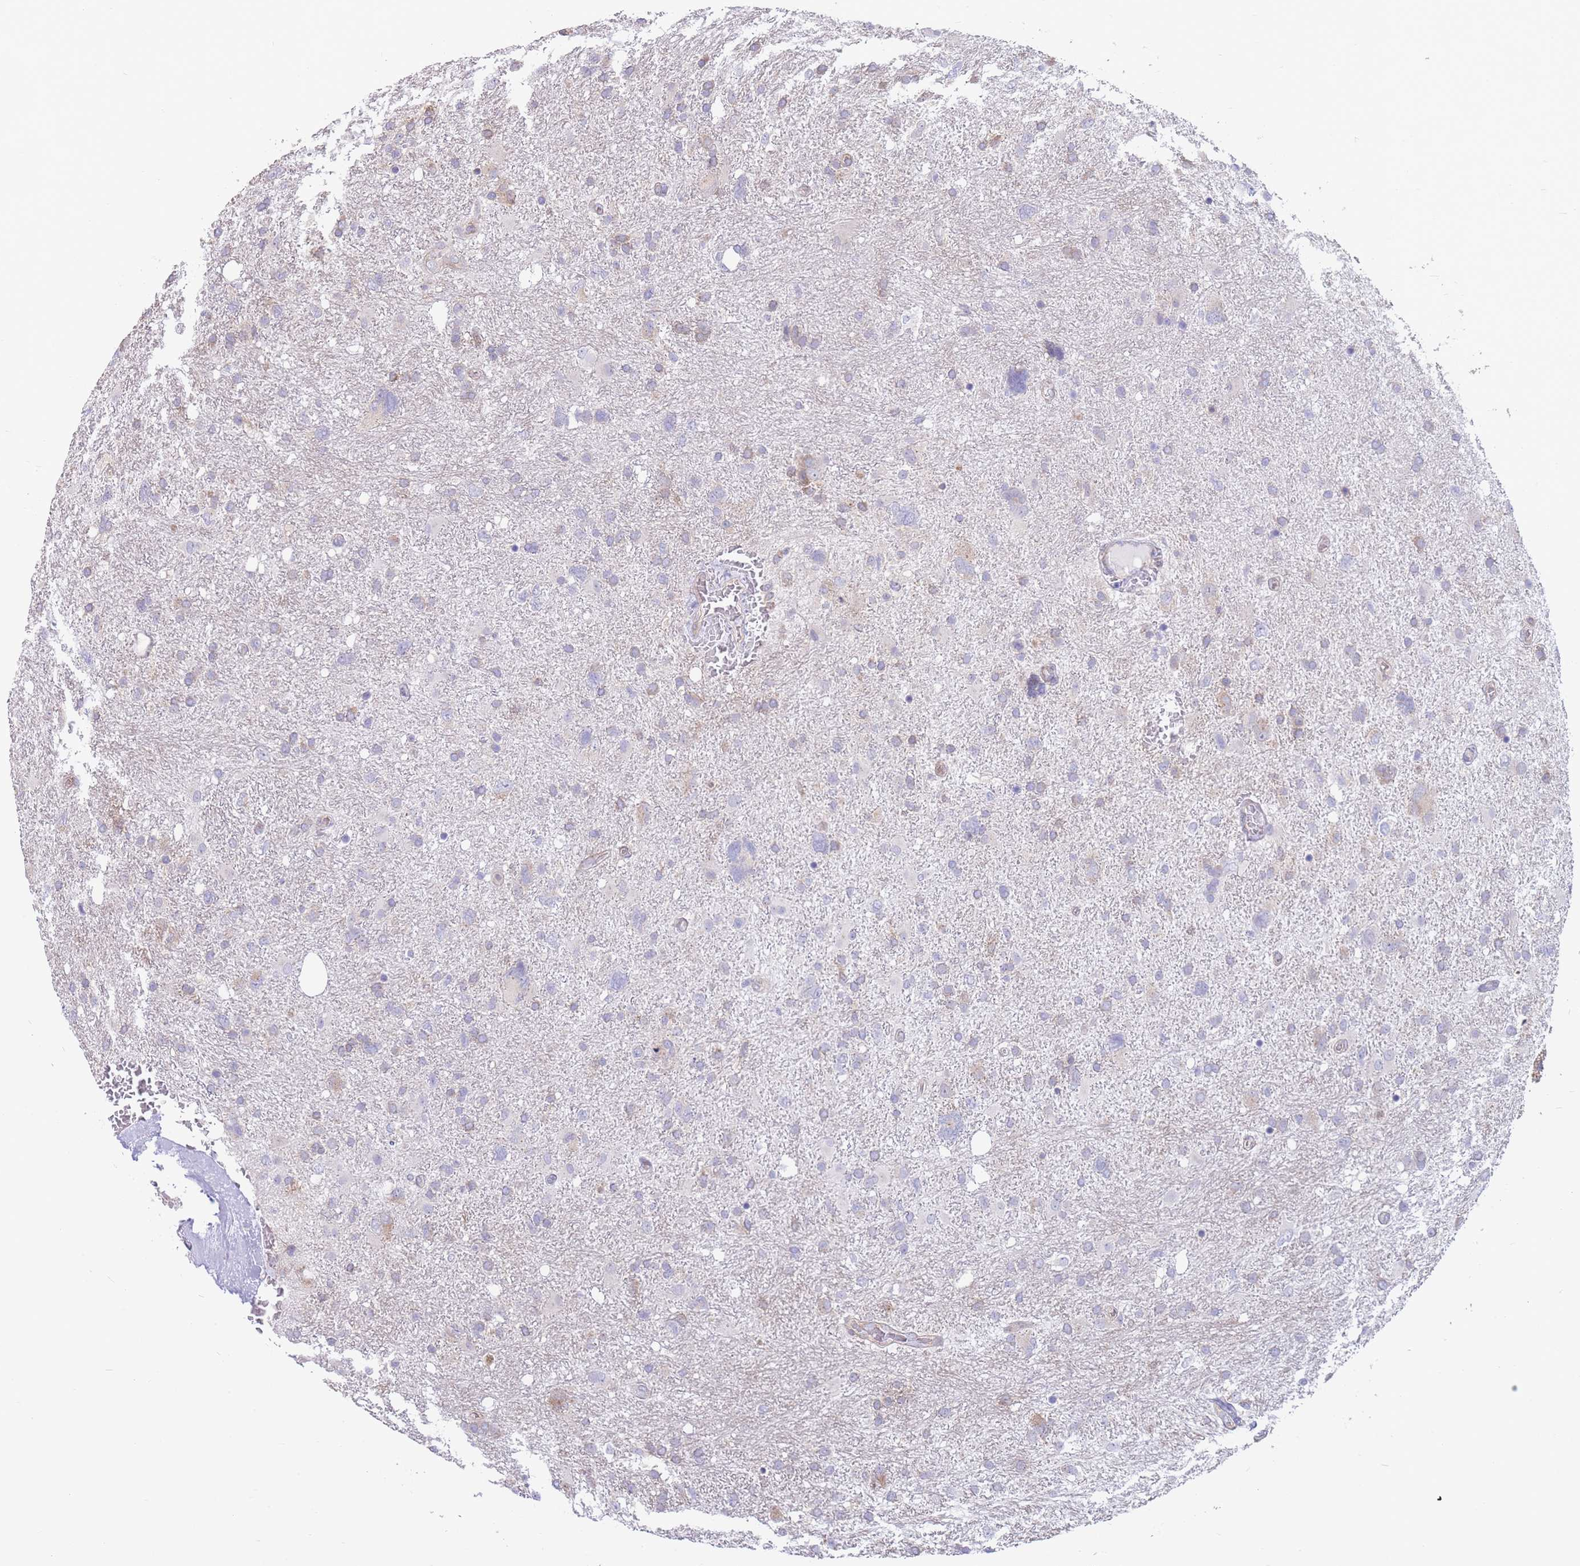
{"staining": {"intensity": "weak", "quantity": "<25%", "location": "cytoplasmic/membranous"}, "tissue": "glioma", "cell_type": "Tumor cells", "image_type": "cancer", "snomed": [{"axis": "morphology", "description": "Glioma, malignant, High grade"}, {"axis": "topography", "description": "Brain"}], "caption": "Immunohistochemistry of high-grade glioma (malignant) exhibits no staining in tumor cells.", "gene": "ALS2CL", "patient": {"sex": "male", "age": 61}}